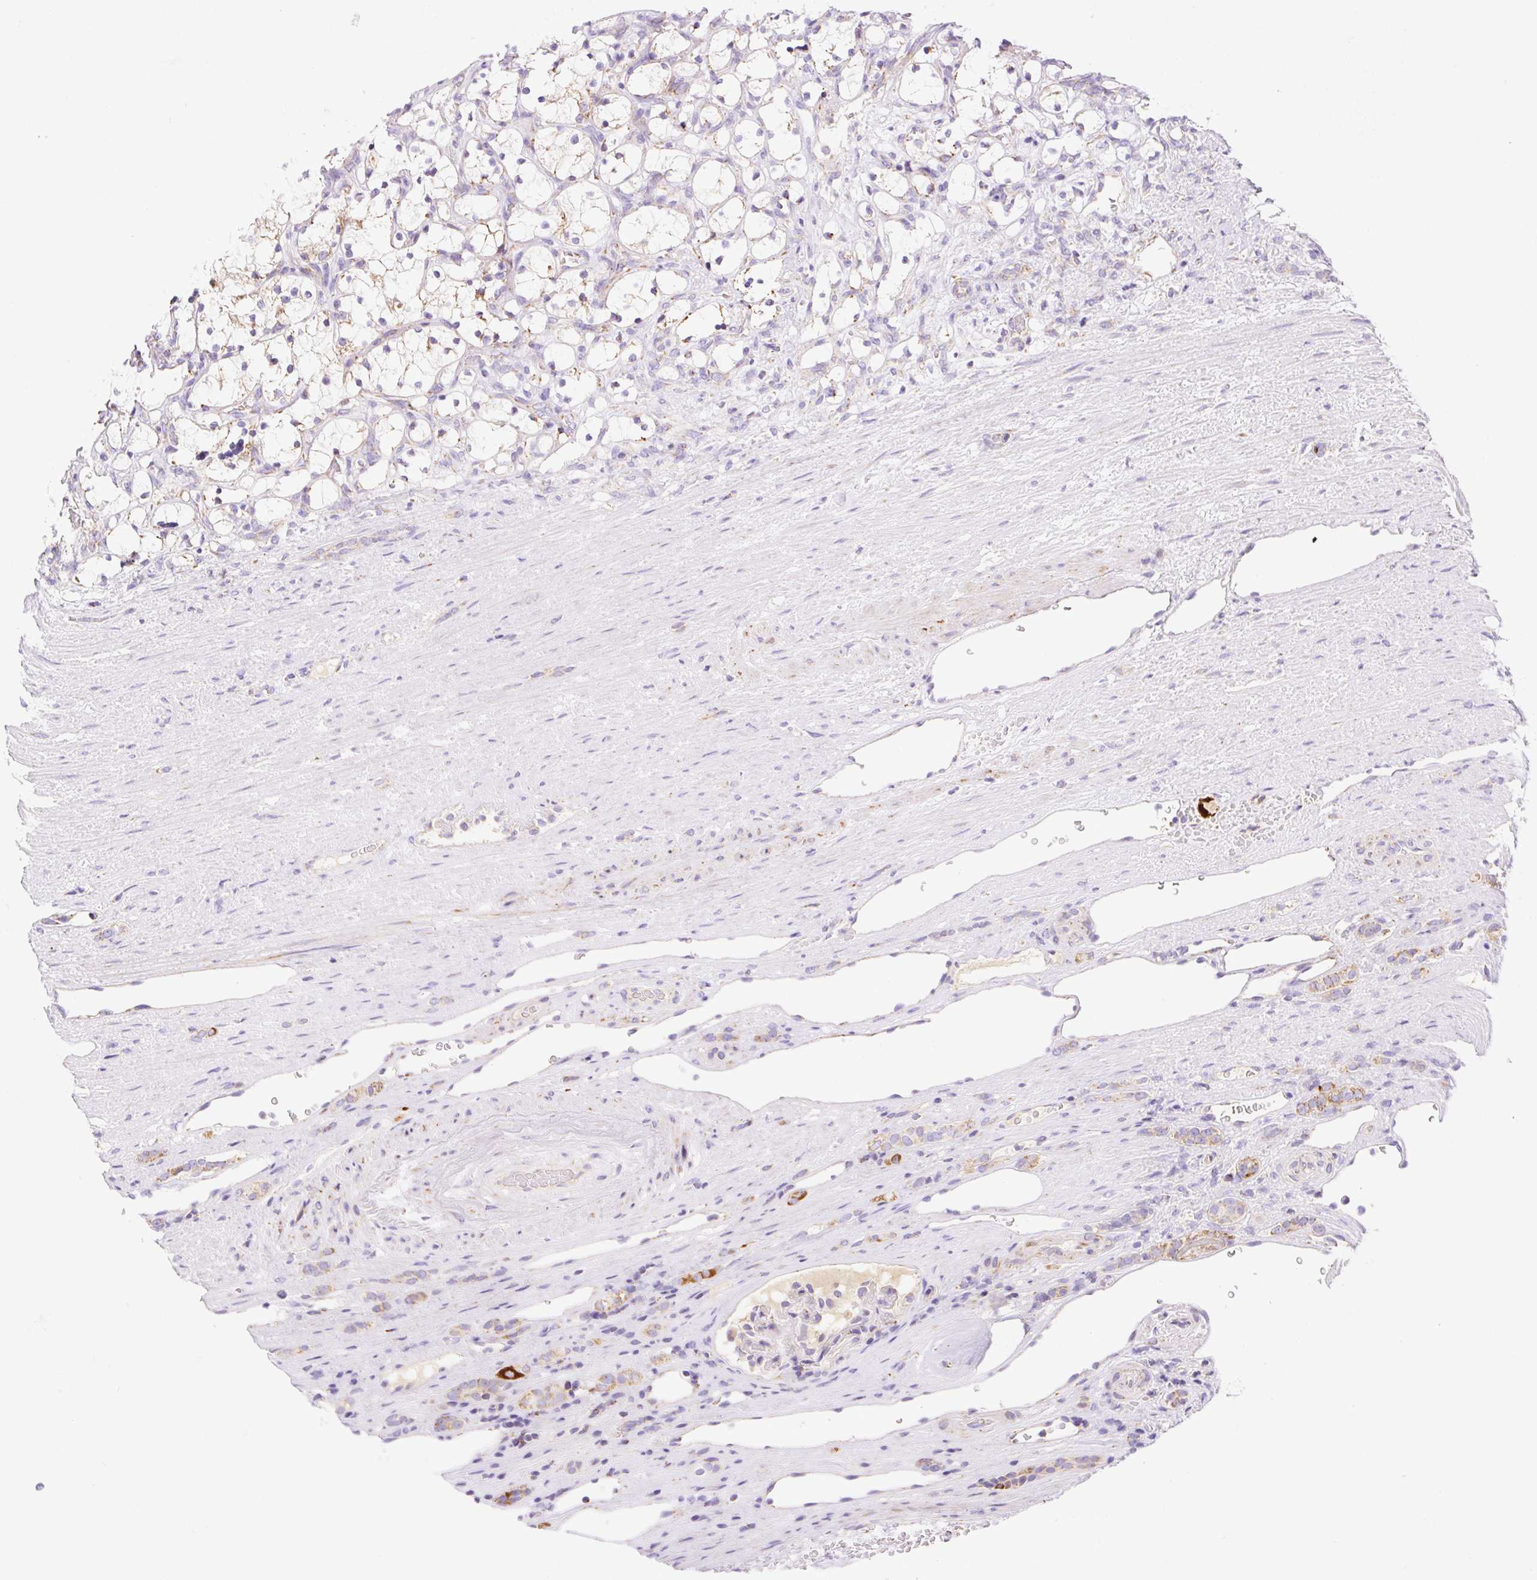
{"staining": {"intensity": "weak", "quantity": "<25%", "location": "cytoplasmic/membranous"}, "tissue": "renal cancer", "cell_type": "Tumor cells", "image_type": "cancer", "snomed": [{"axis": "morphology", "description": "Adenocarcinoma, NOS"}, {"axis": "topography", "description": "Kidney"}], "caption": "A photomicrograph of renal cancer stained for a protein shows no brown staining in tumor cells.", "gene": "ETNK2", "patient": {"sex": "female", "age": 69}}